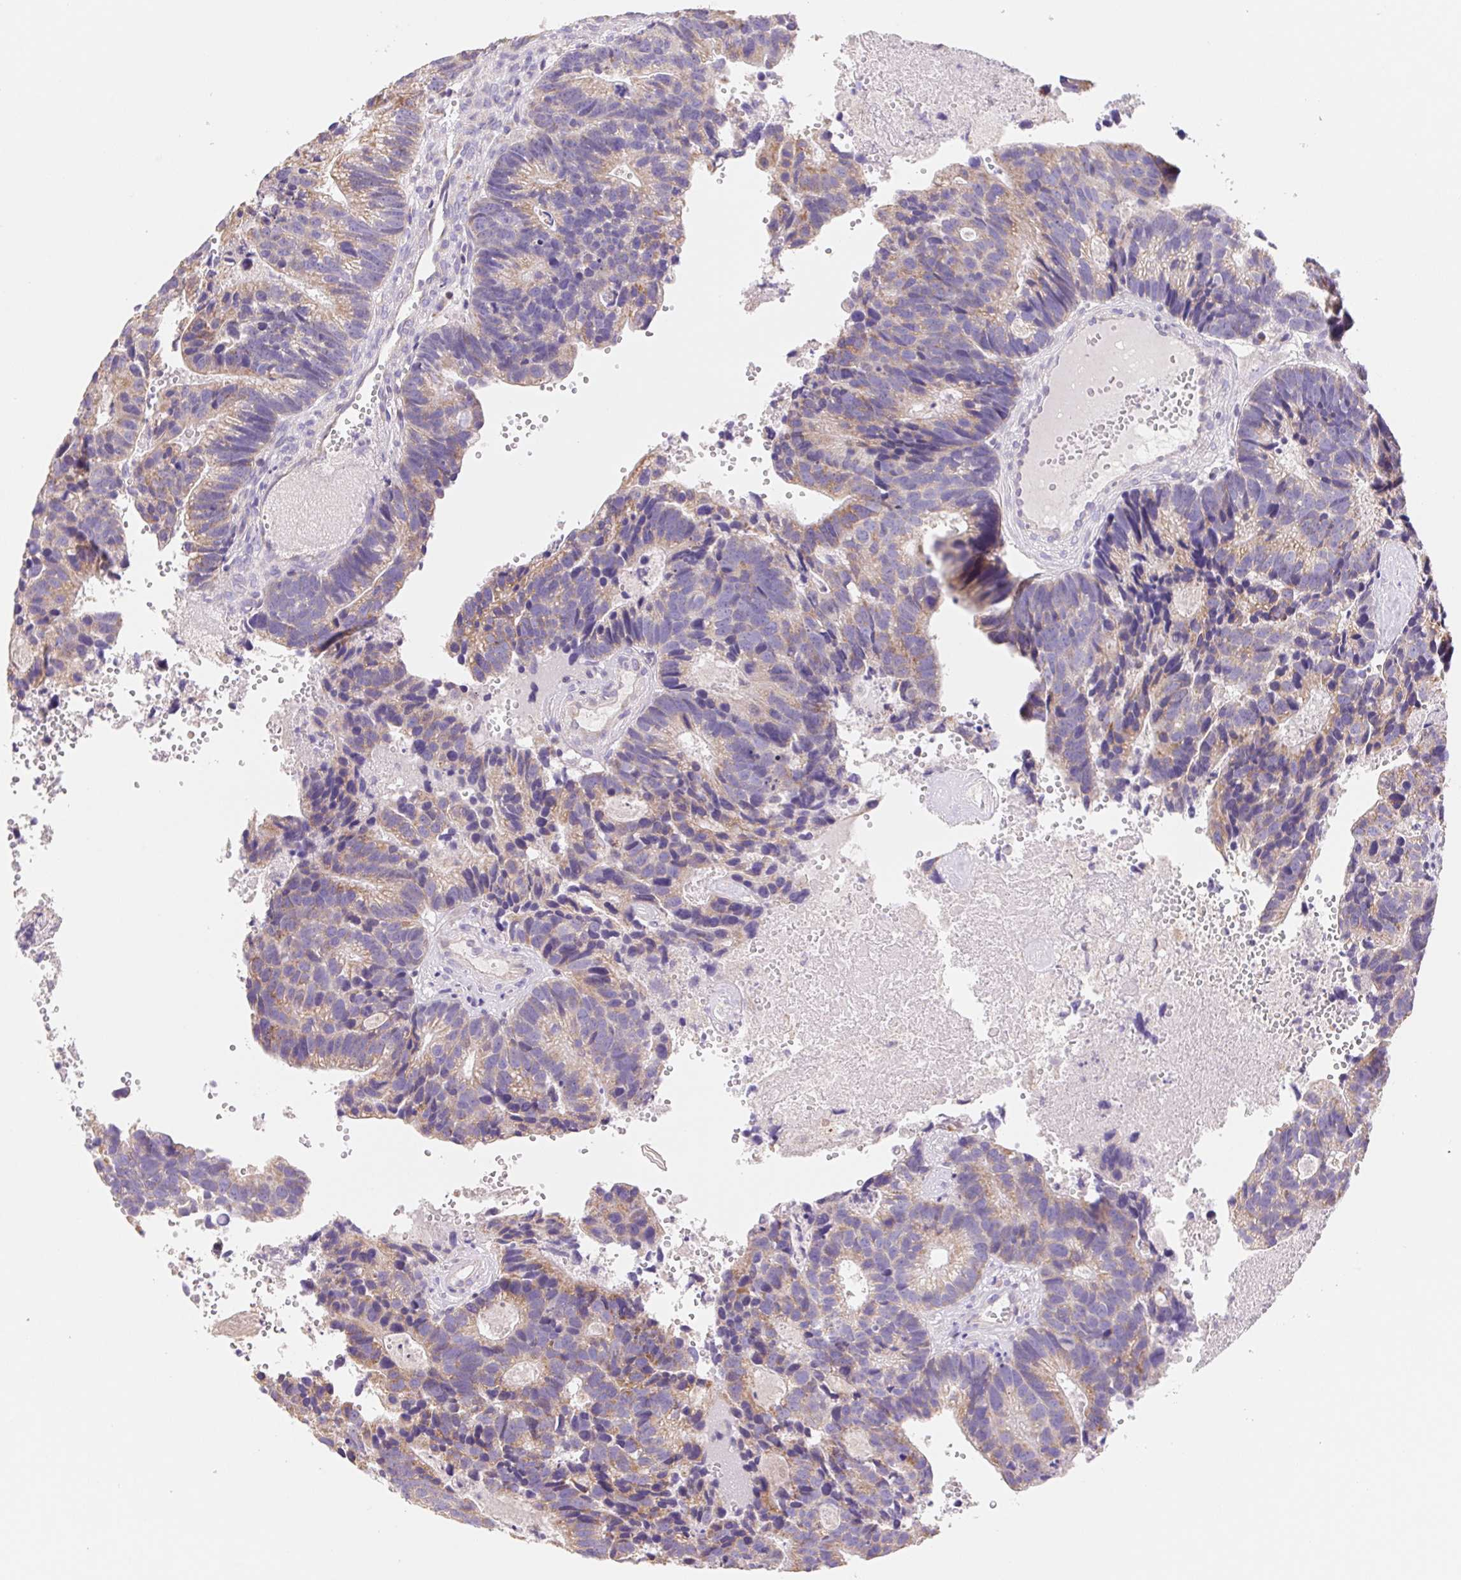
{"staining": {"intensity": "moderate", "quantity": "25%-75%", "location": "cytoplasmic/membranous"}, "tissue": "head and neck cancer", "cell_type": "Tumor cells", "image_type": "cancer", "snomed": [{"axis": "morphology", "description": "Adenocarcinoma, NOS"}, {"axis": "topography", "description": "Head-Neck"}], "caption": "Adenocarcinoma (head and neck) was stained to show a protein in brown. There is medium levels of moderate cytoplasmic/membranous positivity in about 25%-75% of tumor cells.", "gene": "FKBP6", "patient": {"sex": "male", "age": 62}}